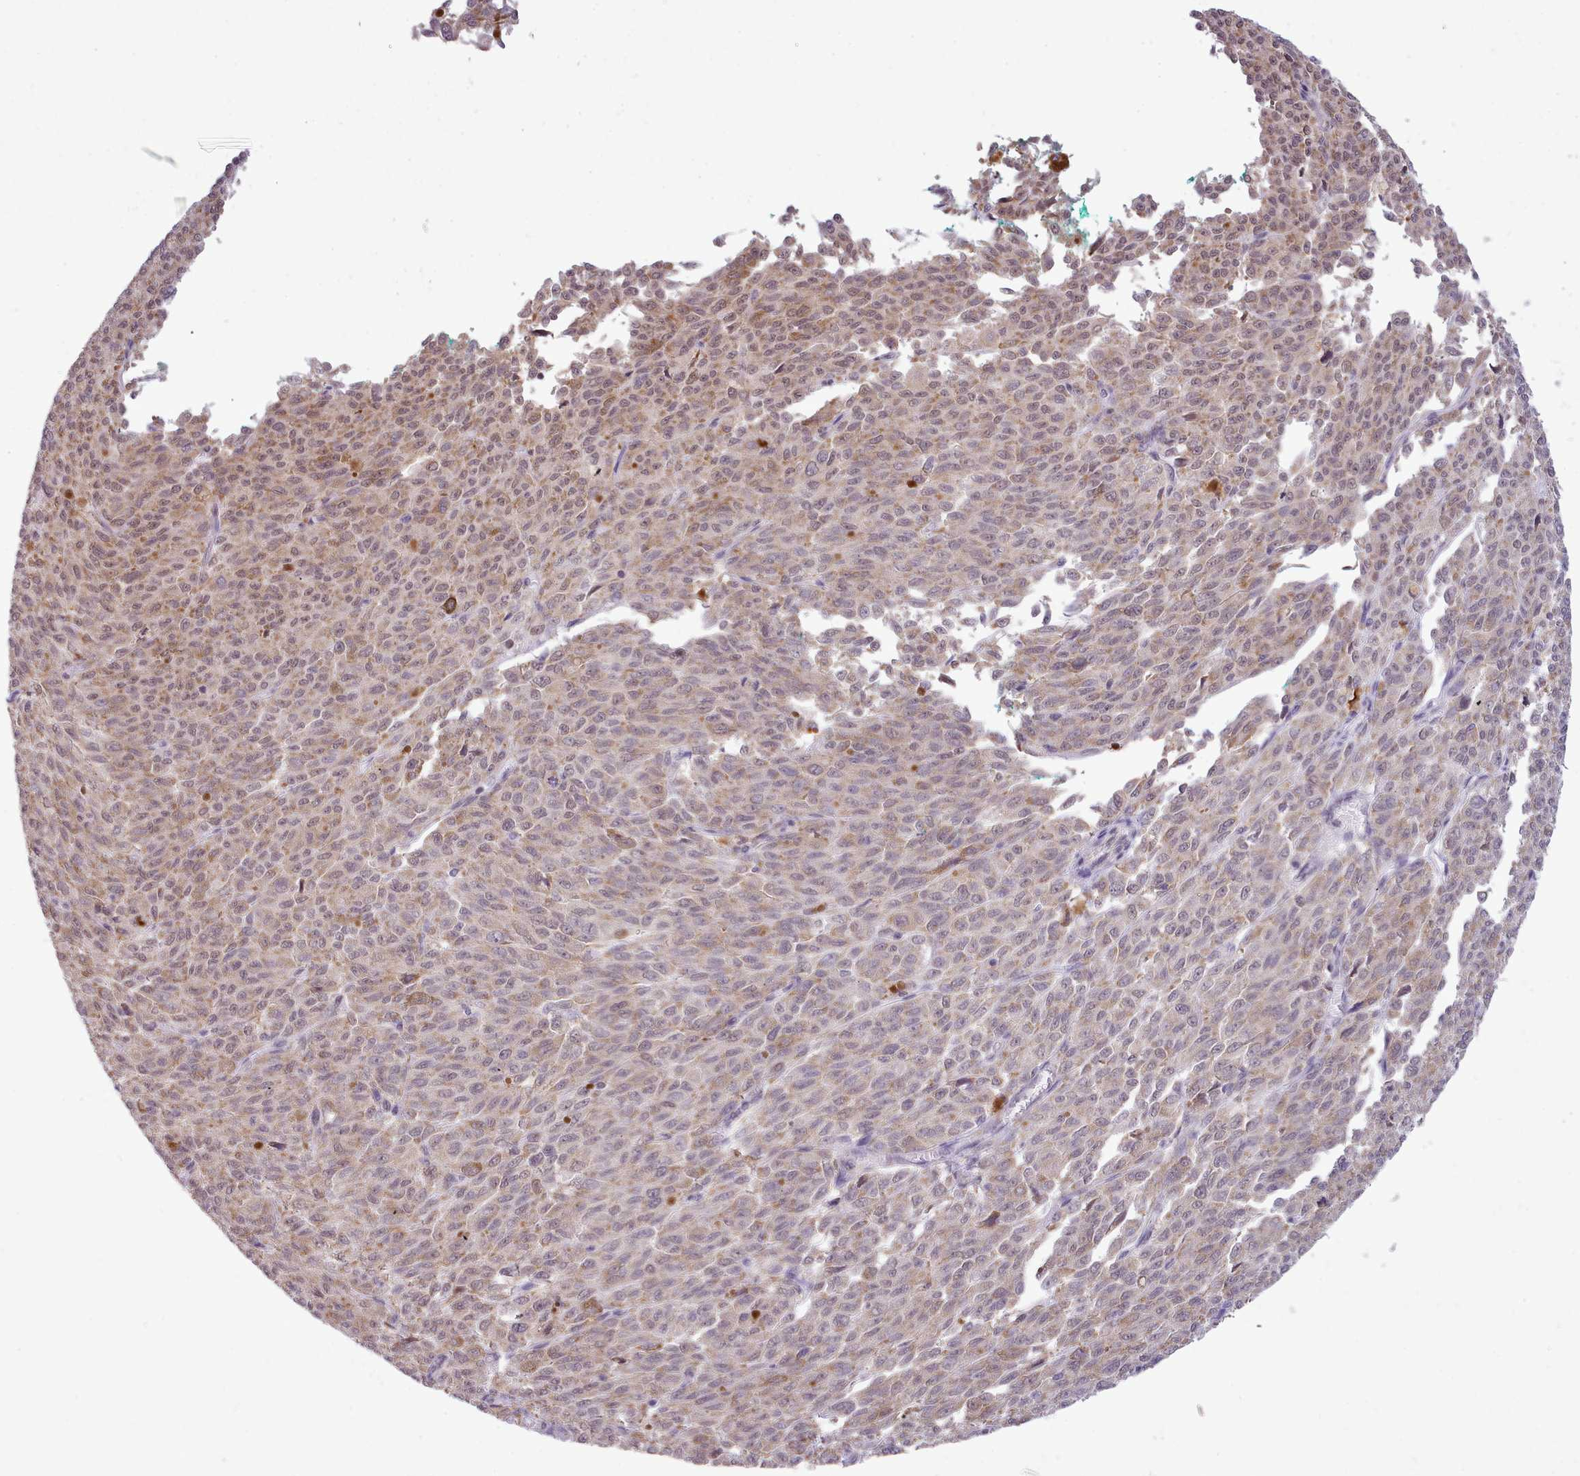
{"staining": {"intensity": "weak", "quantity": ">75%", "location": "cytoplasmic/membranous,nuclear"}, "tissue": "melanoma", "cell_type": "Tumor cells", "image_type": "cancer", "snomed": [{"axis": "morphology", "description": "Malignant melanoma, NOS"}, {"axis": "topography", "description": "Skin"}], "caption": "Immunohistochemical staining of human malignant melanoma shows low levels of weak cytoplasmic/membranous and nuclear staining in about >75% of tumor cells. The protein is shown in brown color, while the nuclei are stained blue.", "gene": "SEC61B", "patient": {"sex": "female", "age": 52}}